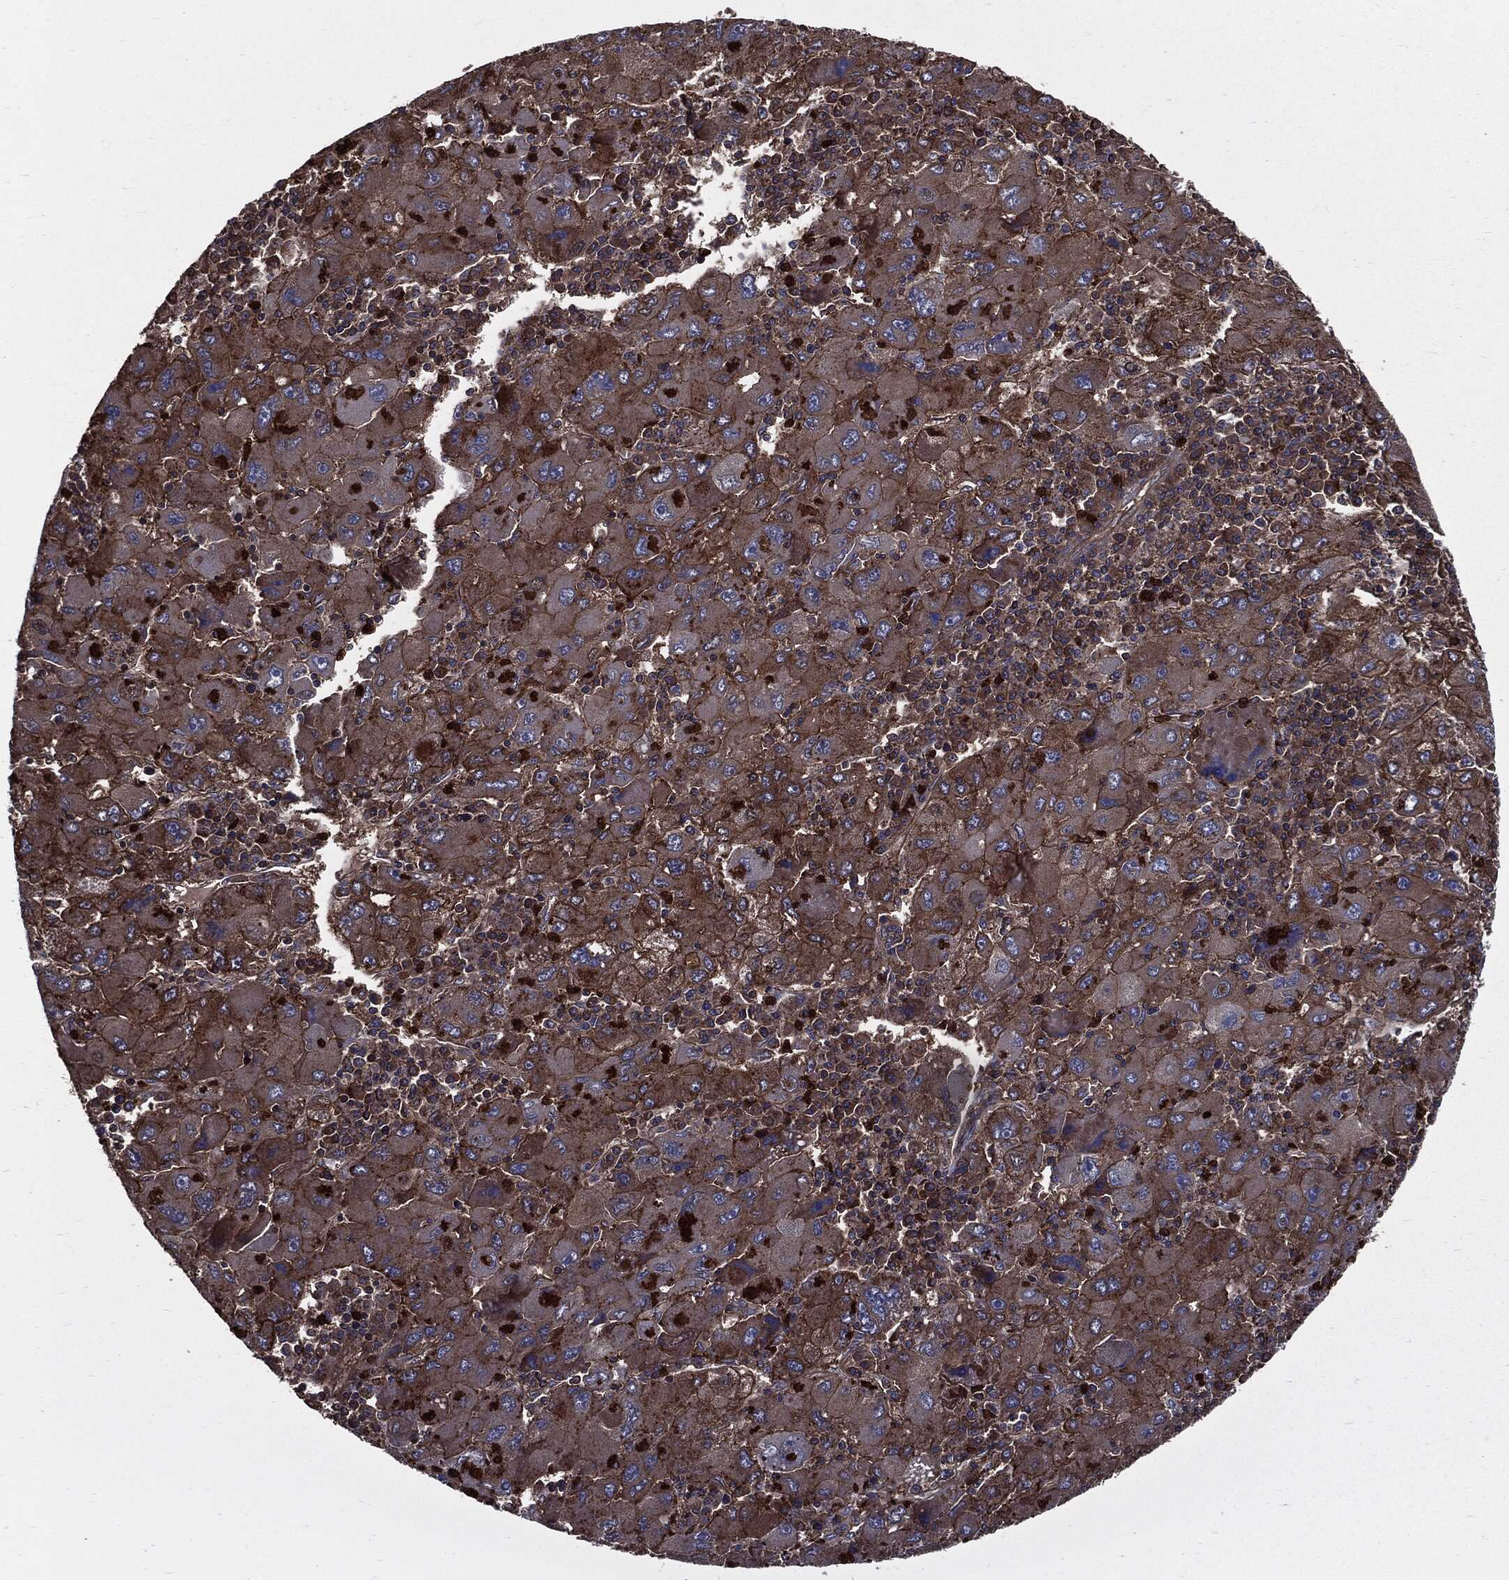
{"staining": {"intensity": "moderate", "quantity": "25%-75%", "location": "cytoplasmic/membranous"}, "tissue": "liver cancer", "cell_type": "Tumor cells", "image_type": "cancer", "snomed": [{"axis": "morphology", "description": "Carcinoma, Hepatocellular, NOS"}, {"axis": "topography", "description": "Liver"}], "caption": "Immunohistochemistry micrograph of human liver cancer stained for a protein (brown), which demonstrates medium levels of moderate cytoplasmic/membranous positivity in approximately 25%-75% of tumor cells.", "gene": "PDCD6IP", "patient": {"sex": "male", "age": 75}}